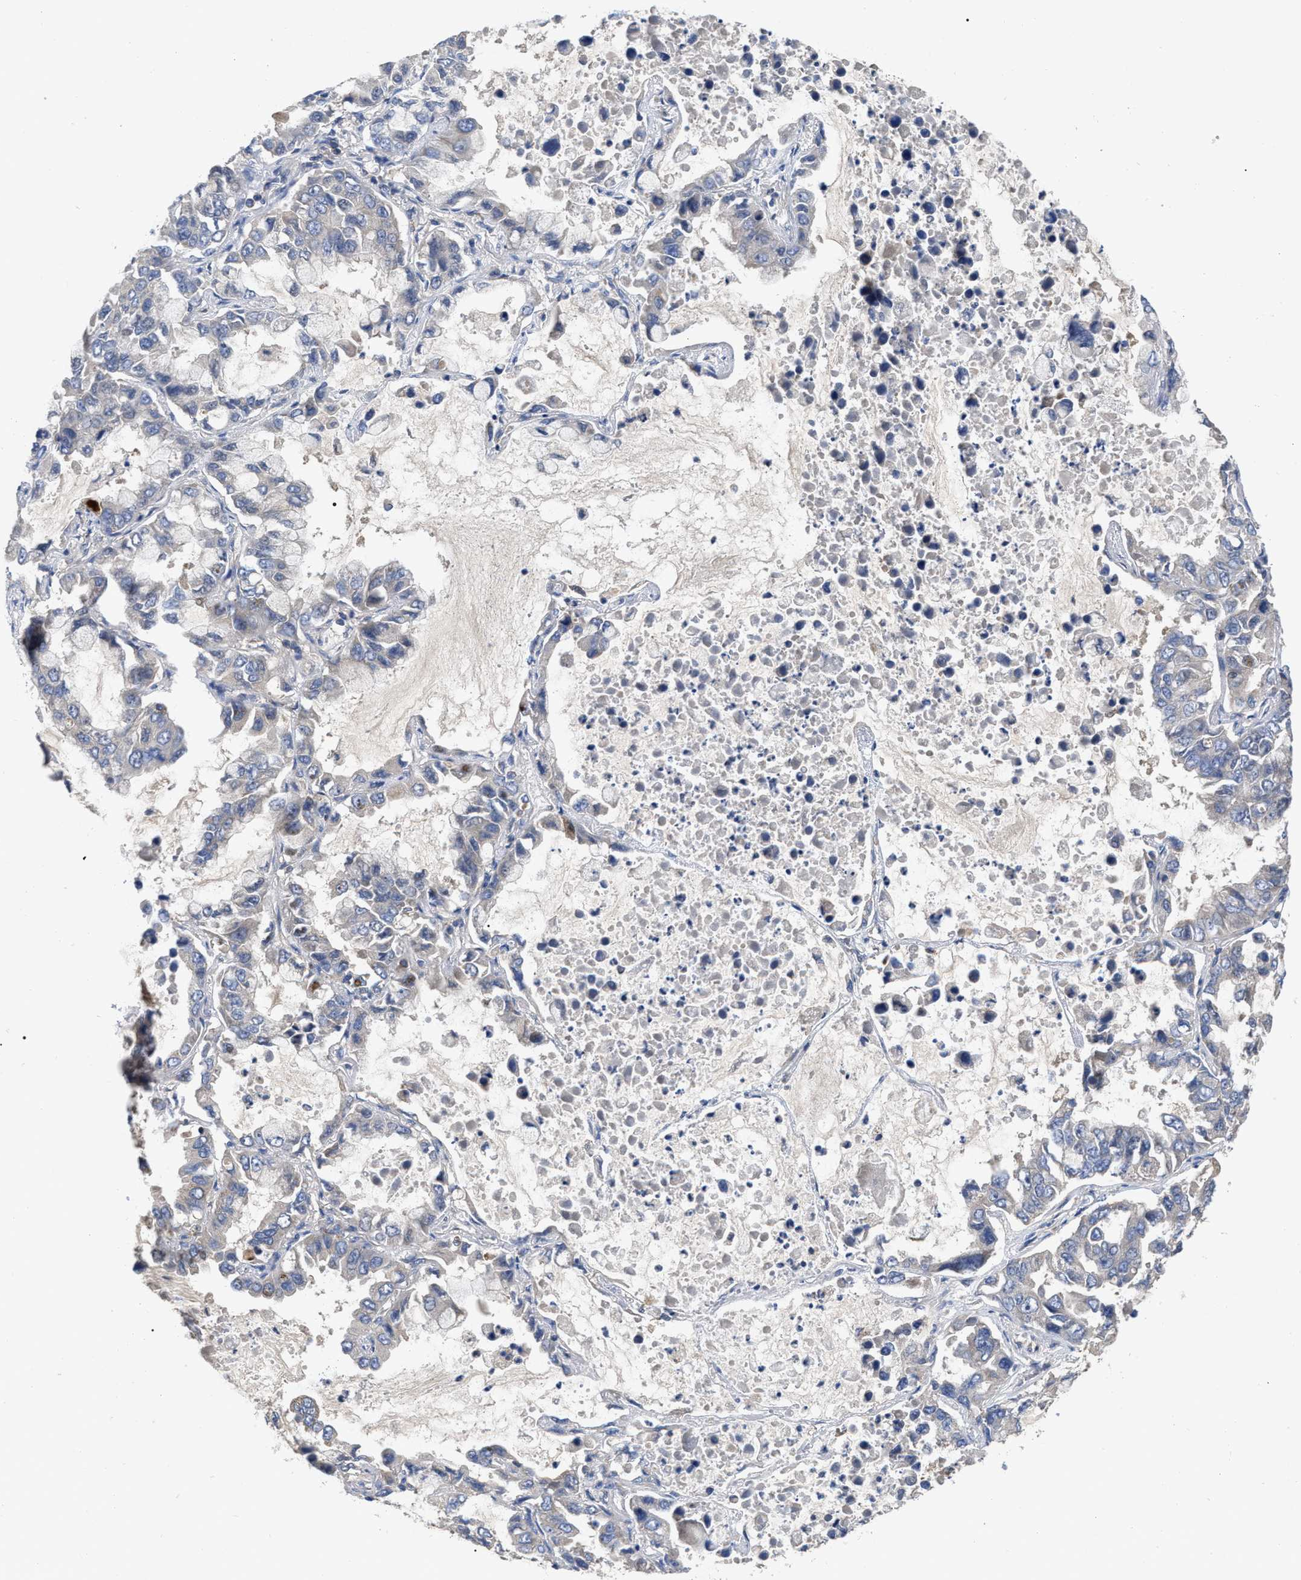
{"staining": {"intensity": "negative", "quantity": "none", "location": "none"}, "tissue": "lung cancer", "cell_type": "Tumor cells", "image_type": "cancer", "snomed": [{"axis": "morphology", "description": "Adenocarcinoma, NOS"}, {"axis": "topography", "description": "Lung"}], "caption": "The immunohistochemistry (IHC) photomicrograph has no significant staining in tumor cells of lung cancer (adenocarcinoma) tissue. (DAB IHC with hematoxylin counter stain).", "gene": "RAP1GDS1", "patient": {"sex": "male", "age": 64}}